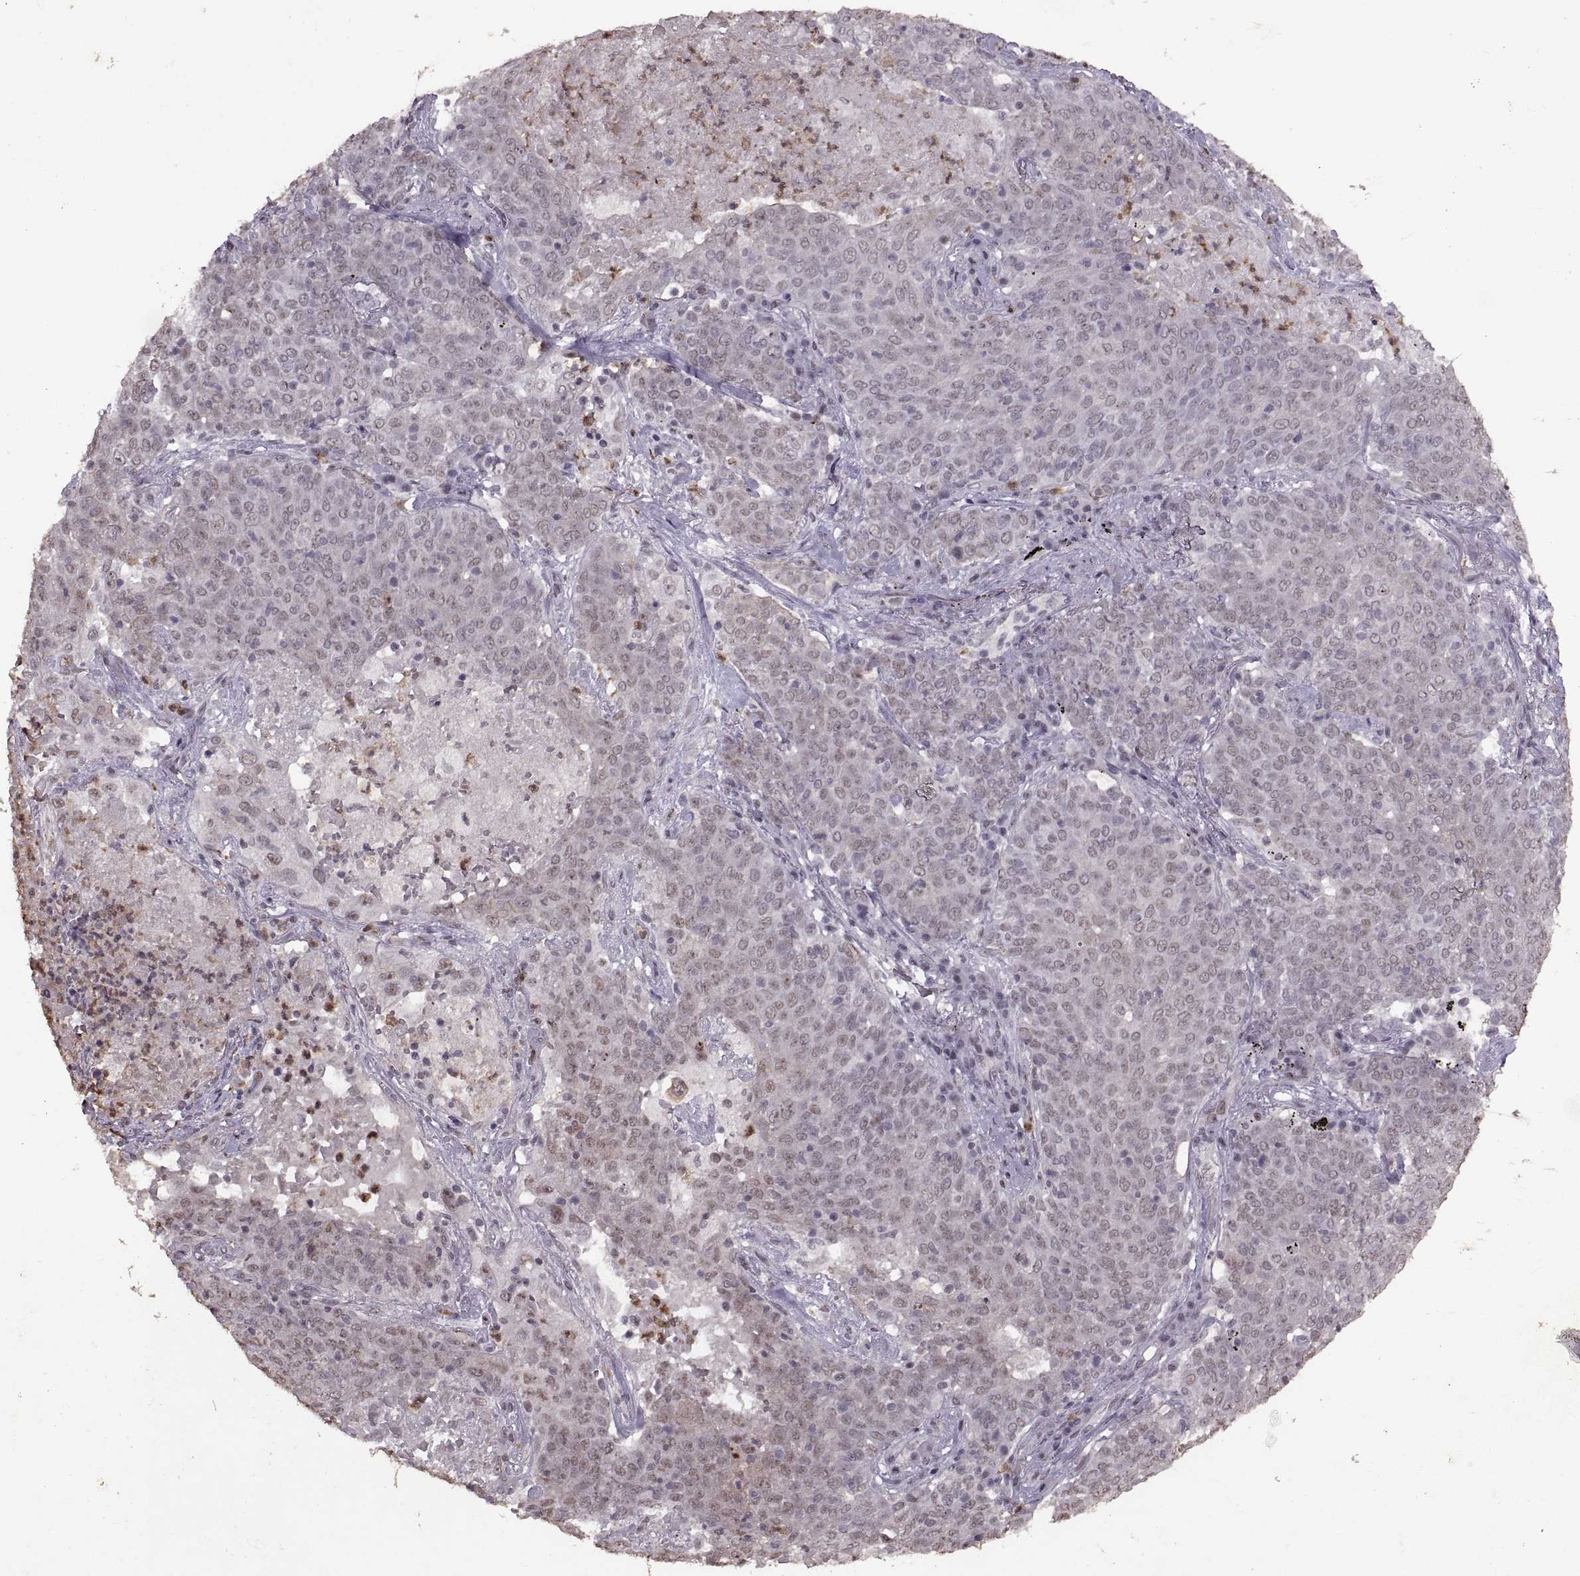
{"staining": {"intensity": "negative", "quantity": "none", "location": "none"}, "tissue": "lung cancer", "cell_type": "Tumor cells", "image_type": "cancer", "snomed": [{"axis": "morphology", "description": "Squamous cell carcinoma, NOS"}, {"axis": "topography", "description": "Lung"}], "caption": "Tumor cells show no significant positivity in squamous cell carcinoma (lung). The staining was performed using DAB to visualize the protein expression in brown, while the nuclei were stained in blue with hematoxylin (Magnification: 20x).", "gene": "PALS1", "patient": {"sex": "male", "age": 82}}